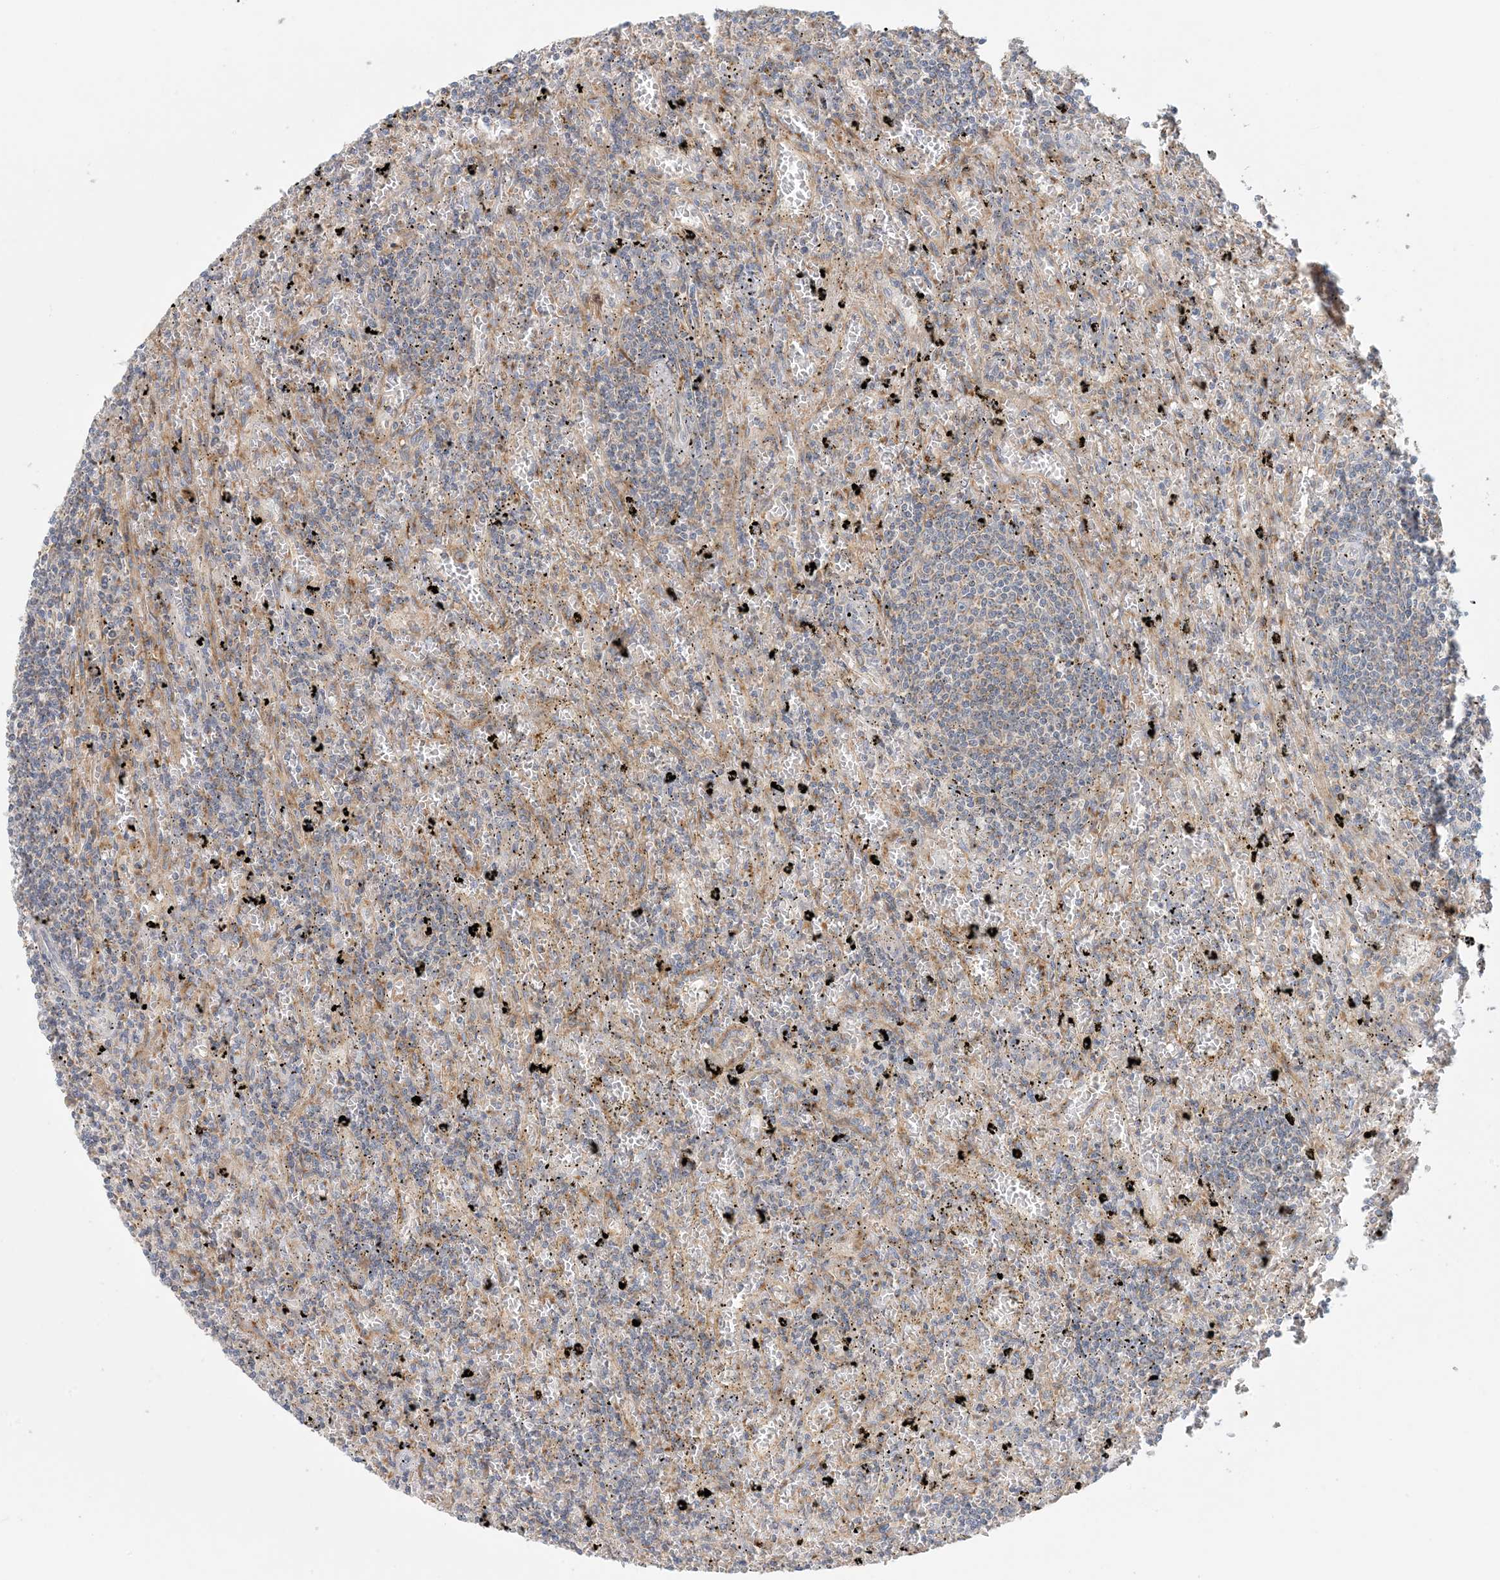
{"staining": {"intensity": "weak", "quantity": "25%-75%", "location": "cytoplasmic/membranous"}, "tissue": "lymphoma", "cell_type": "Tumor cells", "image_type": "cancer", "snomed": [{"axis": "morphology", "description": "Malignant lymphoma, non-Hodgkin's type, Low grade"}, {"axis": "topography", "description": "Spleen"}], "caption": "A photomicrograph showing weak cytoplasmic/membranous expression in about 25%-75% of tumor cells in lymphoma, as visualized by brown immunohistochemical staining.", "gene": "SPPL2A", "patient": {"sex": "male", "age": 76}}